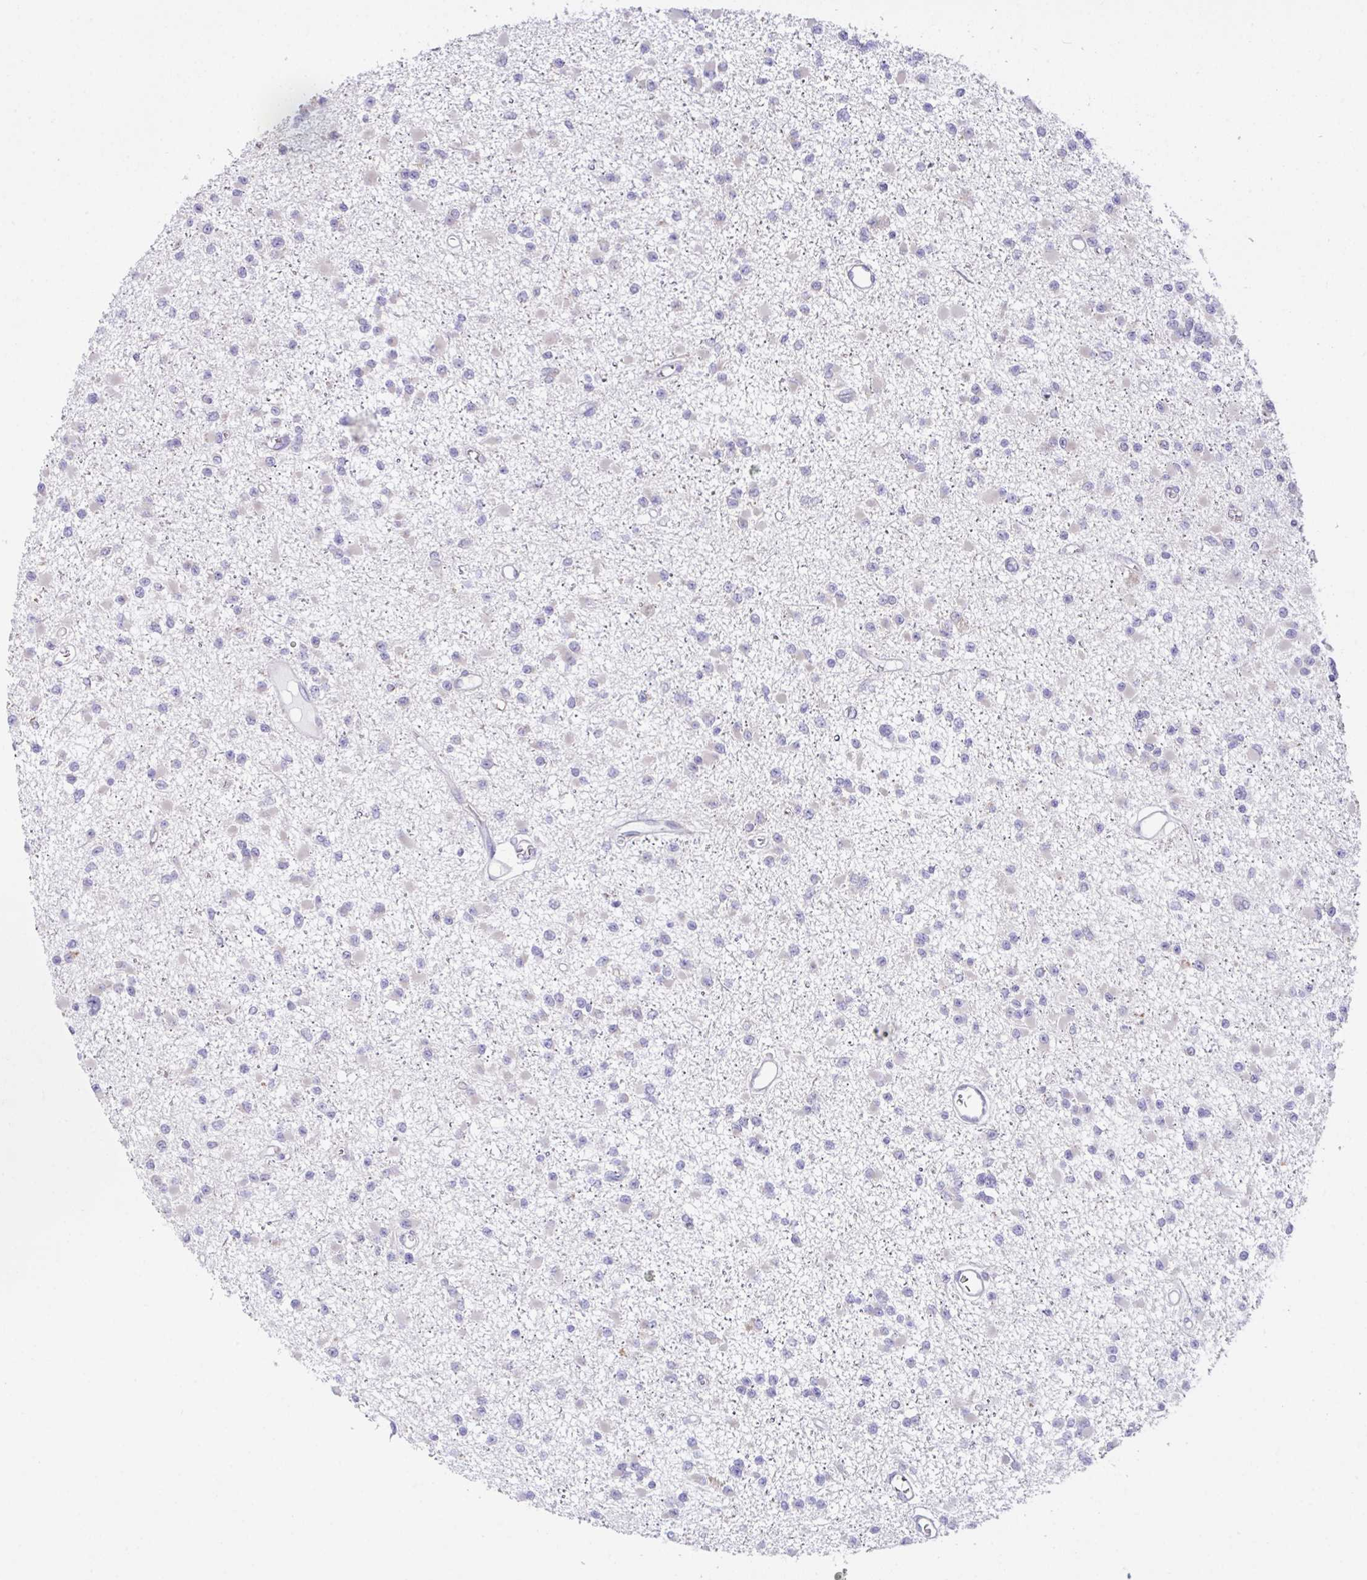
{"staining": {"intensity": "negative", "quantity": "none", "location": "none"}, "tissue": "glioma", "cell_type": "Tumor cells", "image_type": "cancer", "snomed": [{"axis": "morphology", "description": "Glioma, malignant, Low grade"}, {"axis": "topography", "description": "Brain"}], "caption": "A histopathology image of human glioma is negative for staining in tumor cells.", "gene": "FAU", "patient": {"sex": "female", "age": 22}}